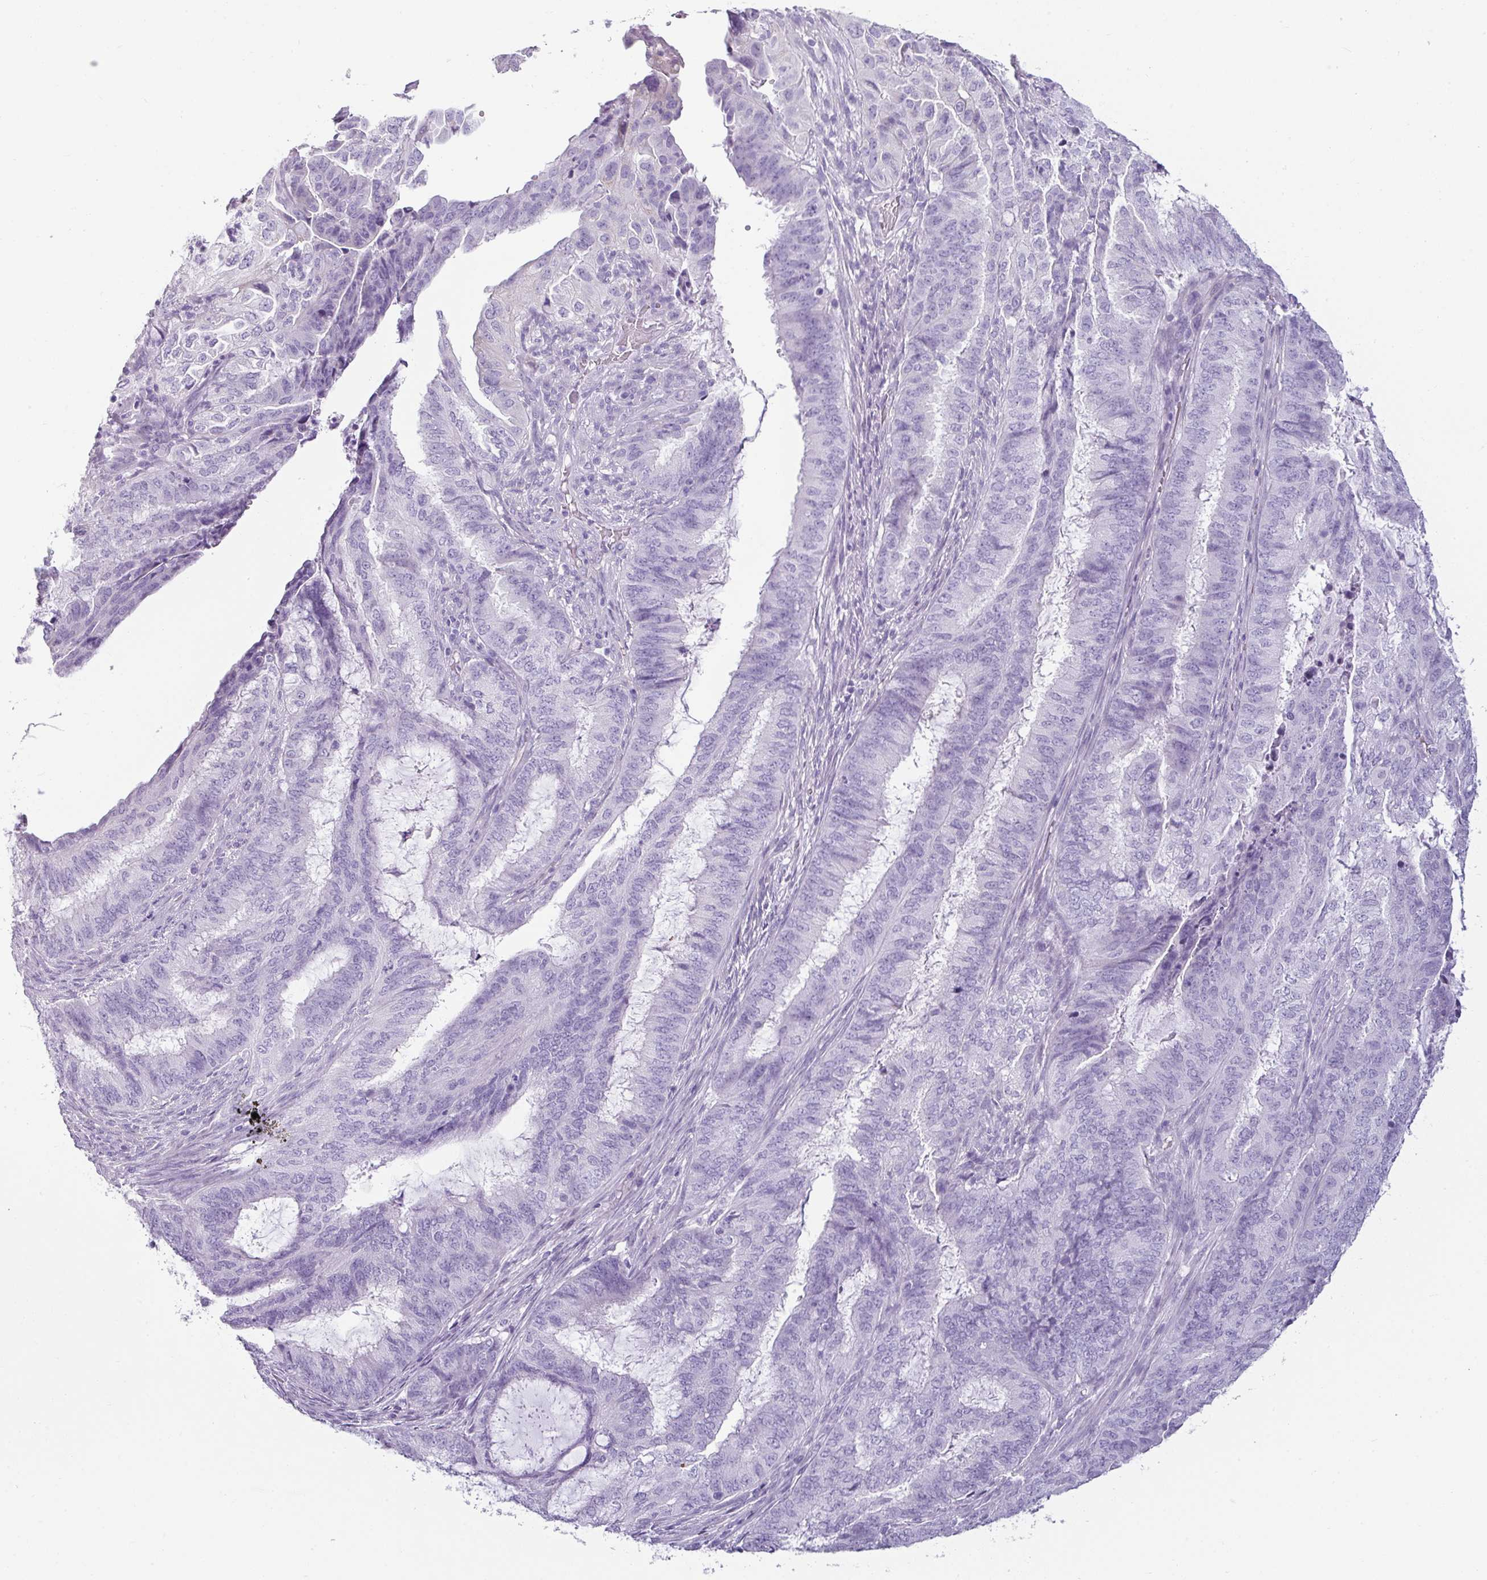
{"staining": {"intensity": "negative", "quantity": "none", "location": "none"}, "tissue": "endometrial cancer", "cell_type": "Tumor cells", "image_type": "cancer", "snomed": [{"axis": "morphology", "description": "Adenocarcinoma, NOS"}, {"axis": "topography", "description": "Endometrium"}], "caption": "Endometrial cancer (adenocarcinoma) was stained to show a protein in brown. There is no significant staining in tumor cells. (DAB IHC visualized using brightfield microscopy, high magnification).", "gene": "VCY1B", "patient": {"sex": "female", "age": 51}}